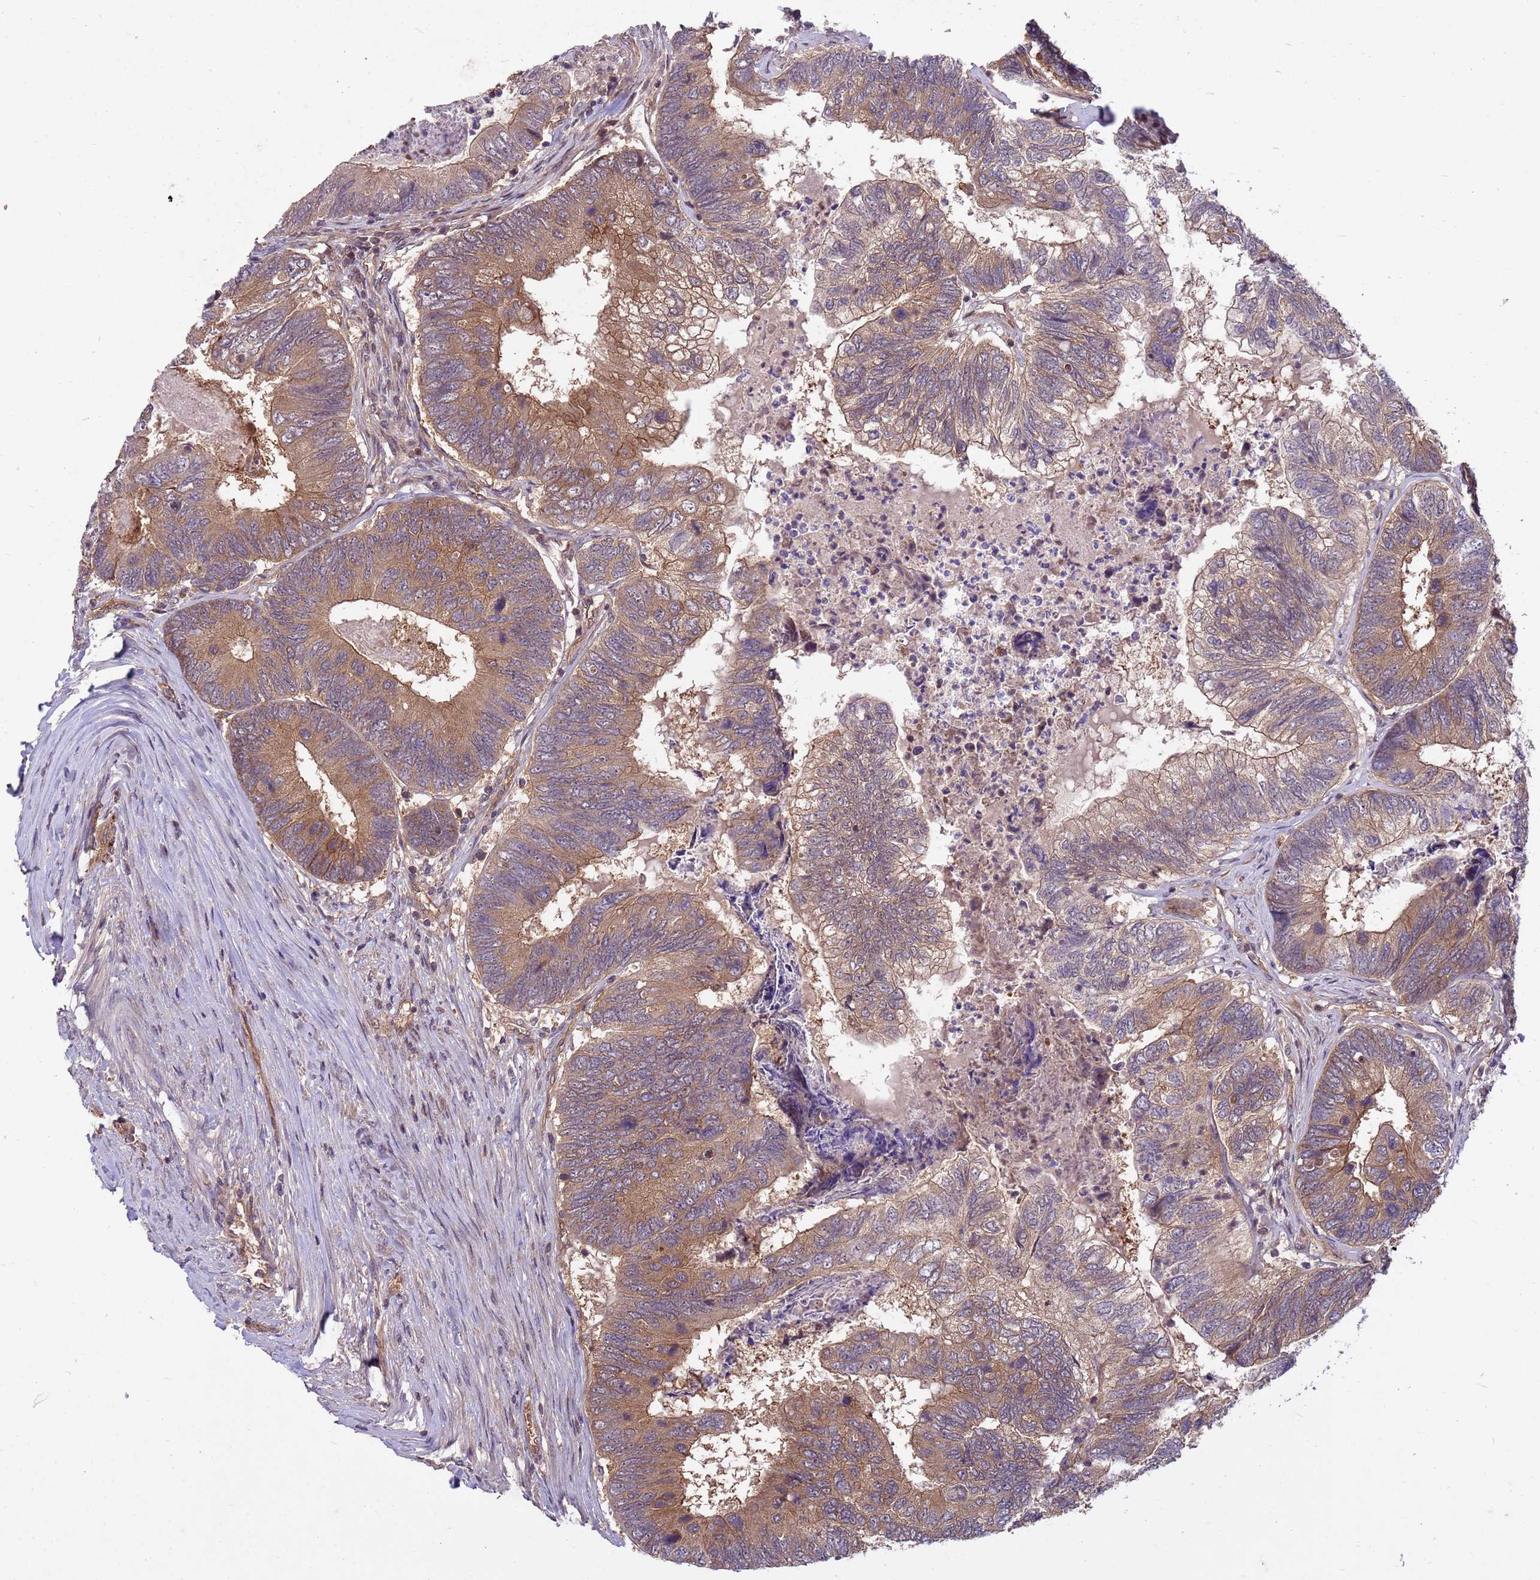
{"staining": {"intensity": "moderate", "quantity": "25%-75%", "location": "cytoplasmic/membranous"}, "tissue": "colorectal cancer", "cell_type": "Tumor cells", "image_type": "cancer", "snomed": [{"axis": "morphology", "description": "Adenocarcinoma, NOS"}, {"axis": "topography", "description": "Colon"}], "caption": "Colorectal cancer (adenocarcinoma) stained for a protein (brown) displays moderate cytoplasmic/membranous positive positivity in about 25%-75% of tumor cells.", "gene": "PPP2CB", "patient": {"sex": "female", "age": 67}}